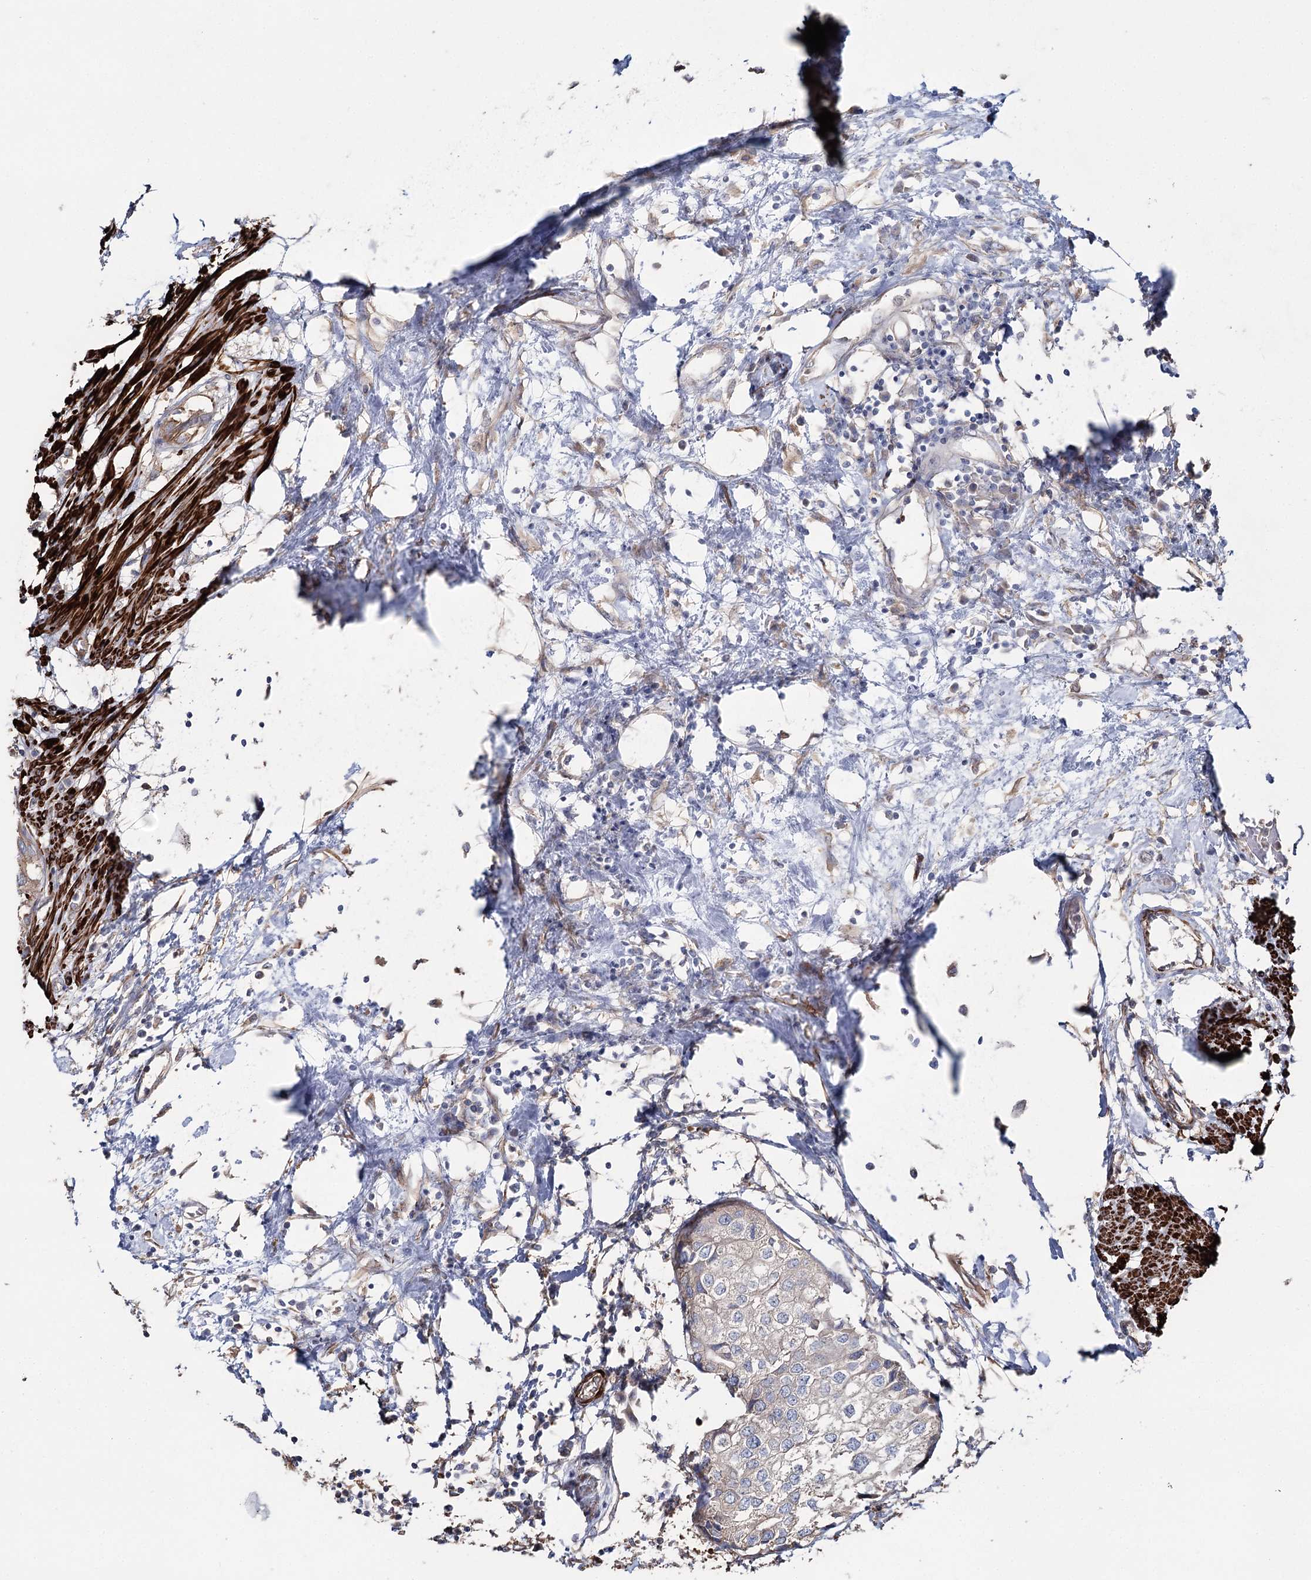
{"staining": {"intensity": "weak", "quantity": ">75%", "location": "cytoplasmic/membranous"}, "tissue": "urothelial cancer", "cell_type": "Tumor cells", "image_type": "cancer", "snomed": [{"axis": "morphology", "description": "Urothelial carcinoma, High grade"}, {"axis": "topography", "description": "Urinary bladder"}], "caption": "High-power microscopy captured an immunohistochemistry (IHC) micrograph of high-grade urothelial carcinoma, revealing weak cytoplasmic/membranous staining in about >75% of tumor cells. Nuclei are stained in blue.", "gene": "SUMF1", "patient": {"sex": "male", "age": 64}}